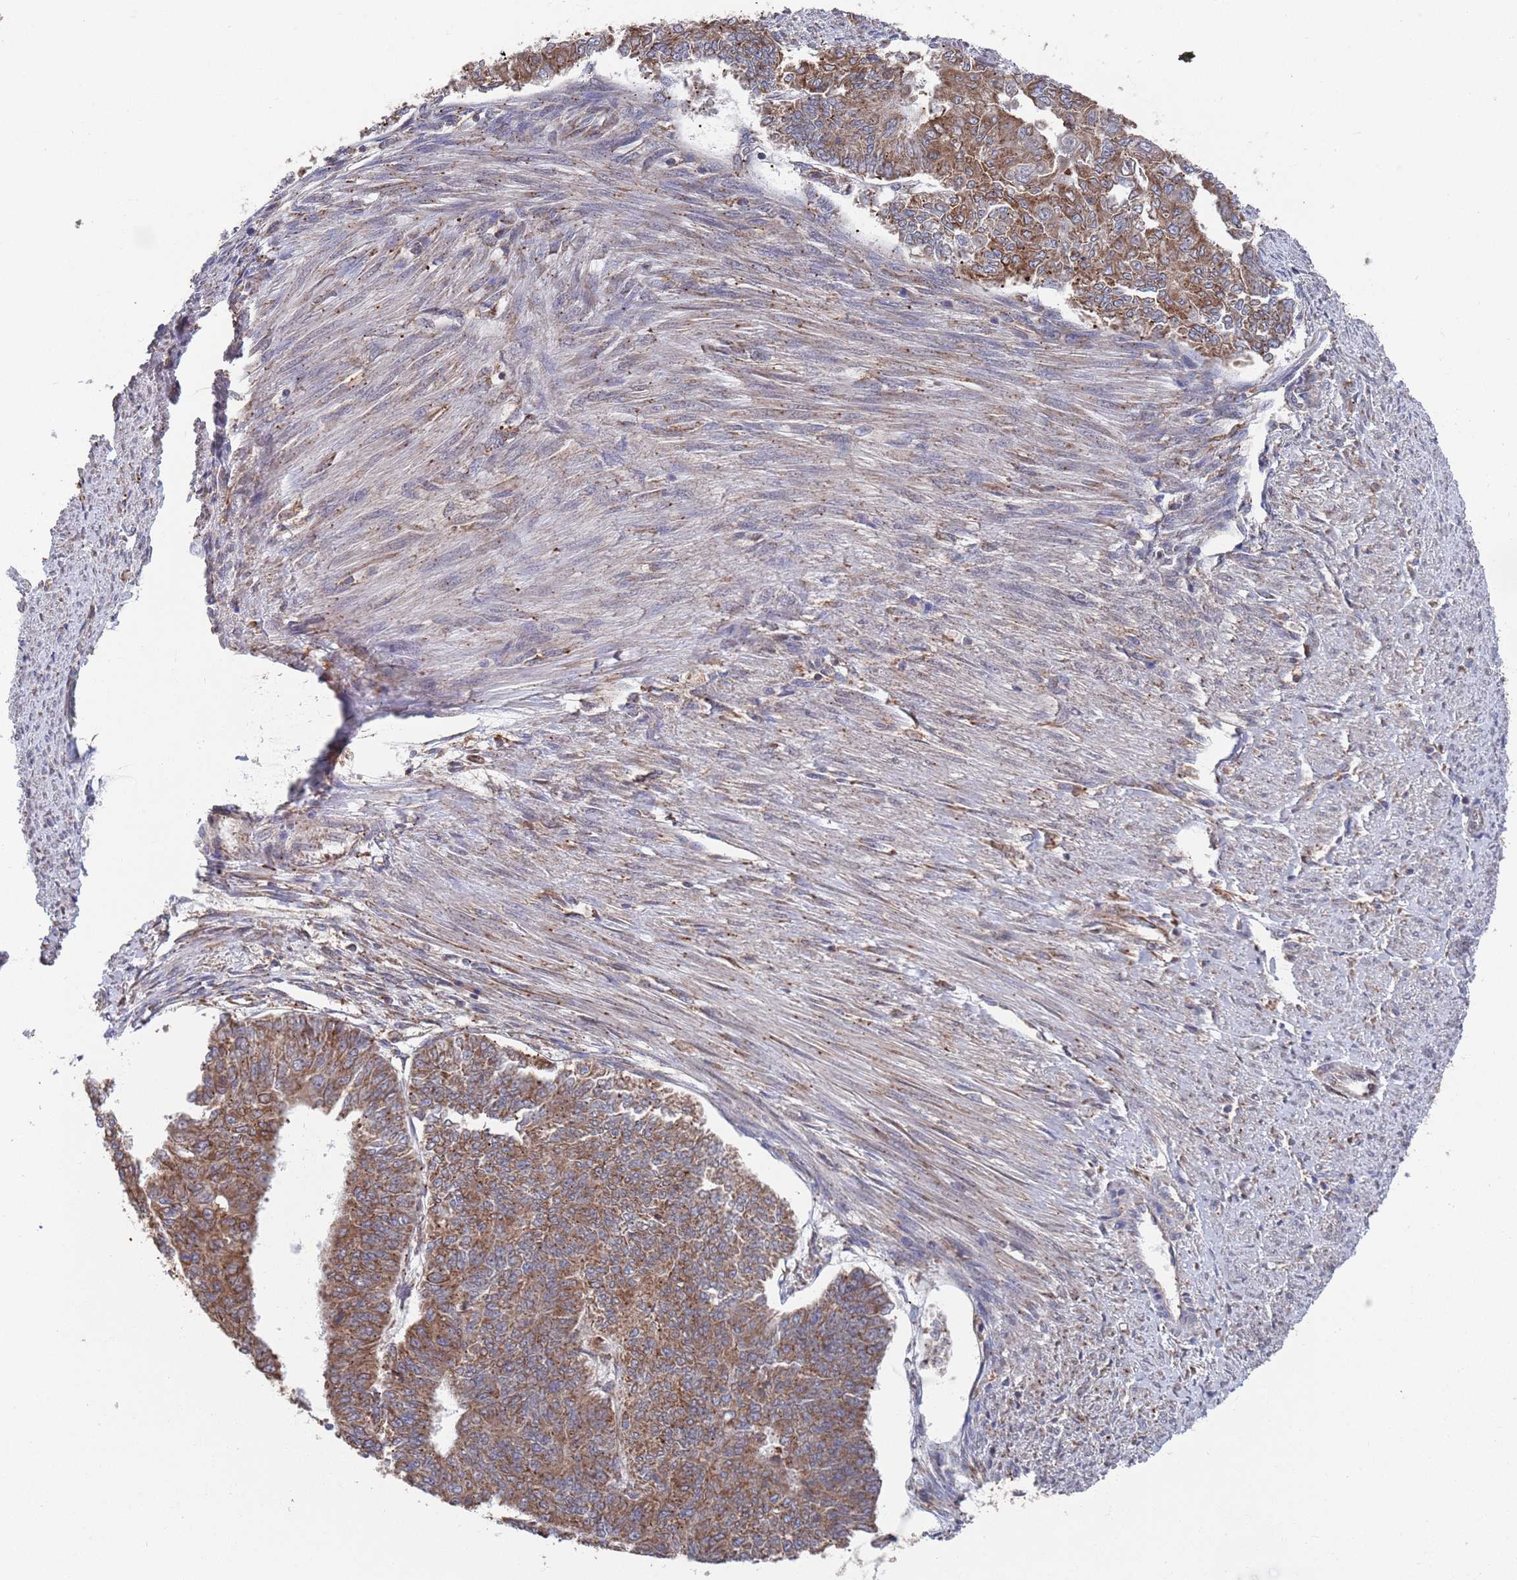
{"staining": {"intensity": "moderate", "quantity": ">75%", "location": "cytoplasmic/membranous"}, "tissue": "endometrial cancer", "cell_type": "Tumor cells", "image_type": "cancer", "snomed": [{"axis": "morphology", "description": "Adenocarcinoma, NOS"}, {"axis": "topography", "description": "Endometrium"}], "caption": "Adenocarcinoma (endometrial) stained with DAB (3,3'-diaminobenzidine) IHC shows medium levels of moderate cytoplasmic/membranous expression in approximately >75% of tumor cells.", "gene": "GID8", "patient": {"sex": "female", "age": 32}}